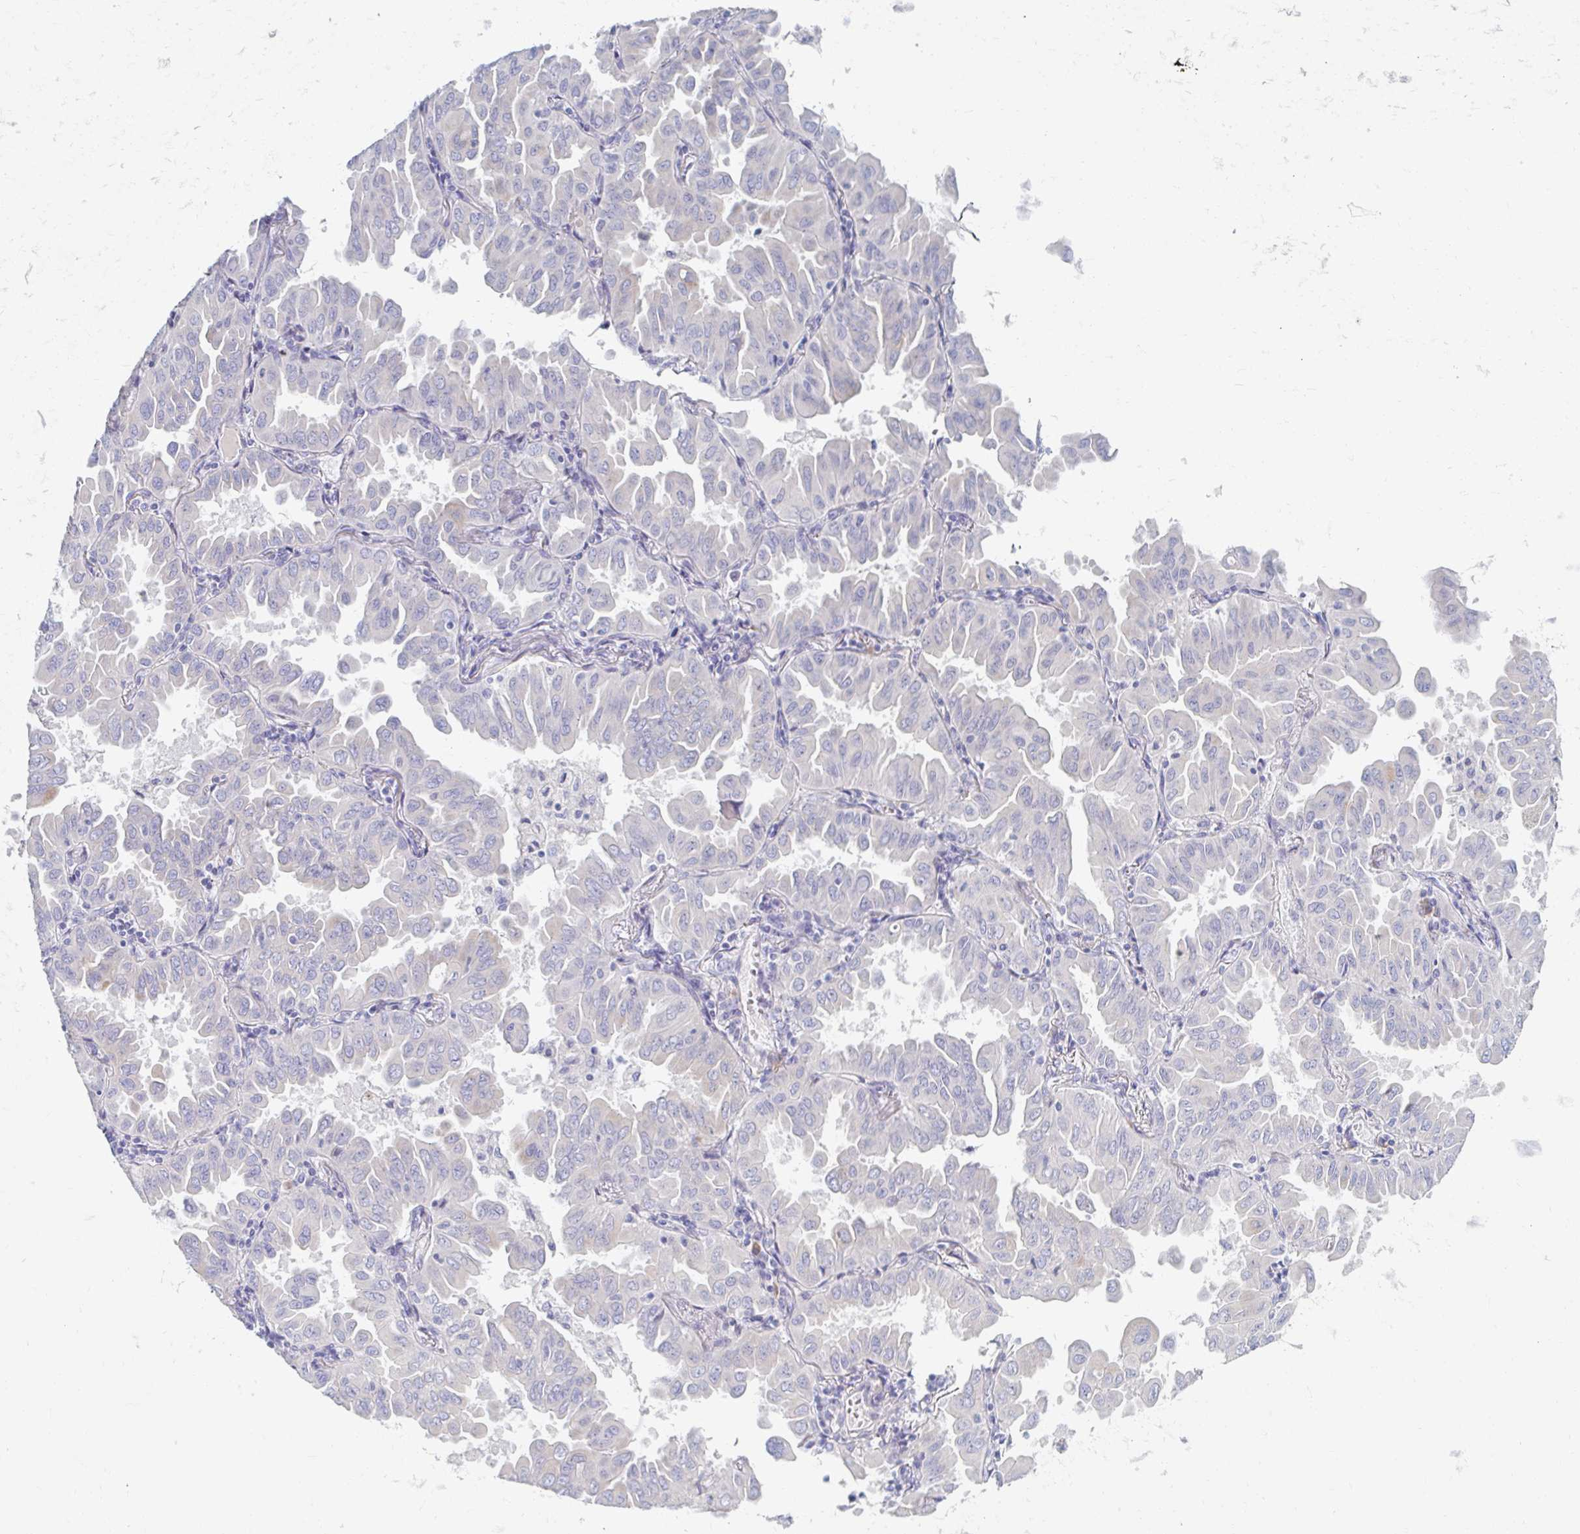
{"staining": {"intensity": "negative", "quantity": "none", "location": "none"}, "tissue": "lung cancer", "cell_type": "Tumor cells", "image_type": "cancer", "snomed": [{"axis": "morphology", "description": "Adenocarcinoma, NOS"}, {"axis": "topography", "description": "Lung"}], "caption": "DAB immunohistochemical staining of human lung cancer exhibits no significant expression in tumor cells.", "gene": "MYLK2", "patient": {"sex": "male", "age": 64}}